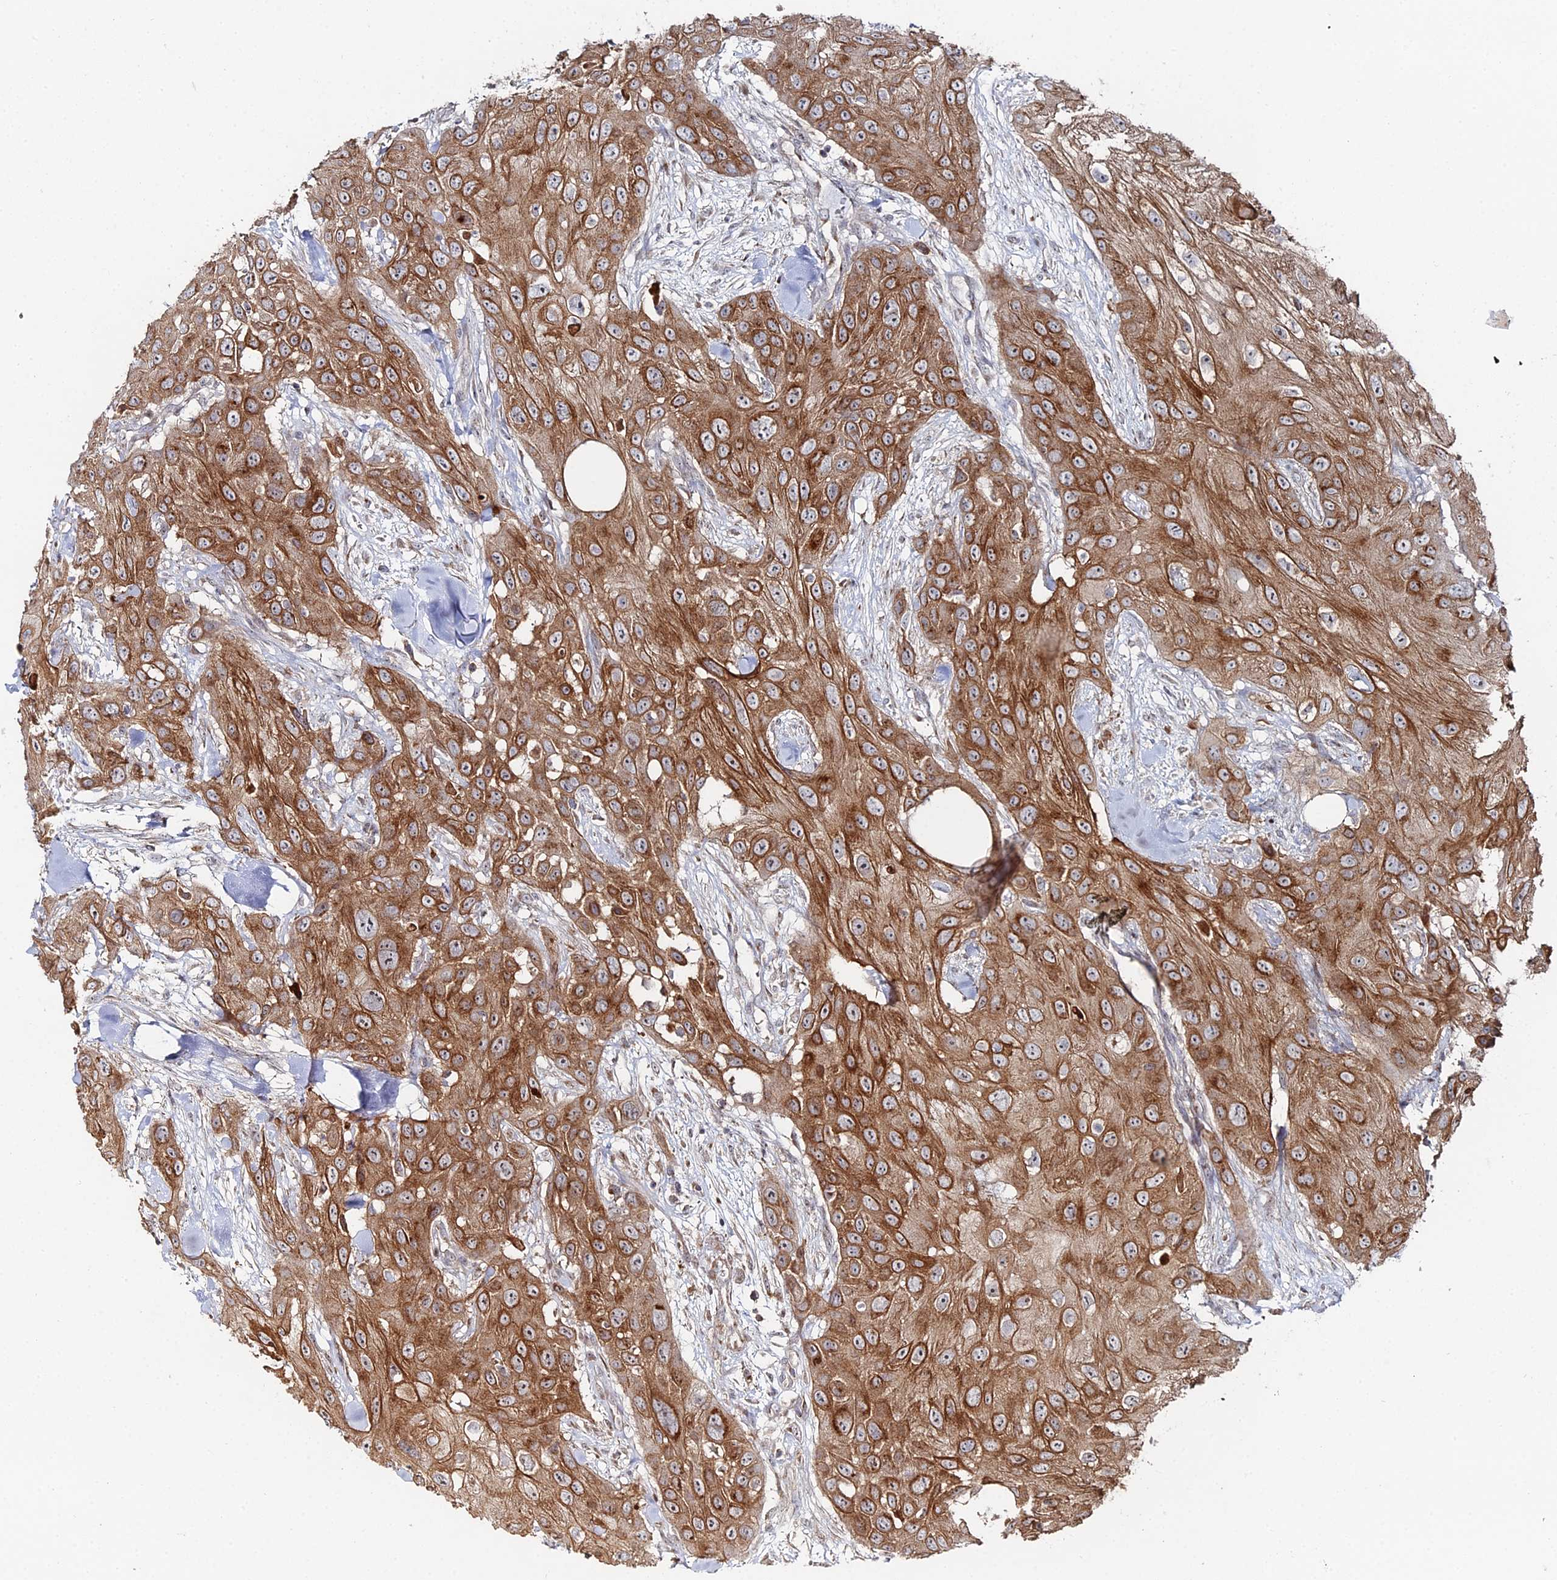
{"staining": {"intensity": "moderate", "quantity": ">75%", "location": "cytoplasmic/membranous"}, "tissue": "head and neck cancer", "cell_type": "Tumor cells", "image_type": "cancer", "snomed": [{"axis": "morphology", "description": "Squamous cell carcinoma, NOS"}, {"axis": "topography", "description": "Head-Neck"}], "caption": "DAB (3,3'-diaminobenzidine) immunohistochemical staining of head and neck squamous cell carcinoma exhibits moderate cytoplasmic/membranous protein positivity in approximately >75% of tumor cells.", "gene": "SGMS1", "patient": {"sex": "male", "age": 81}}